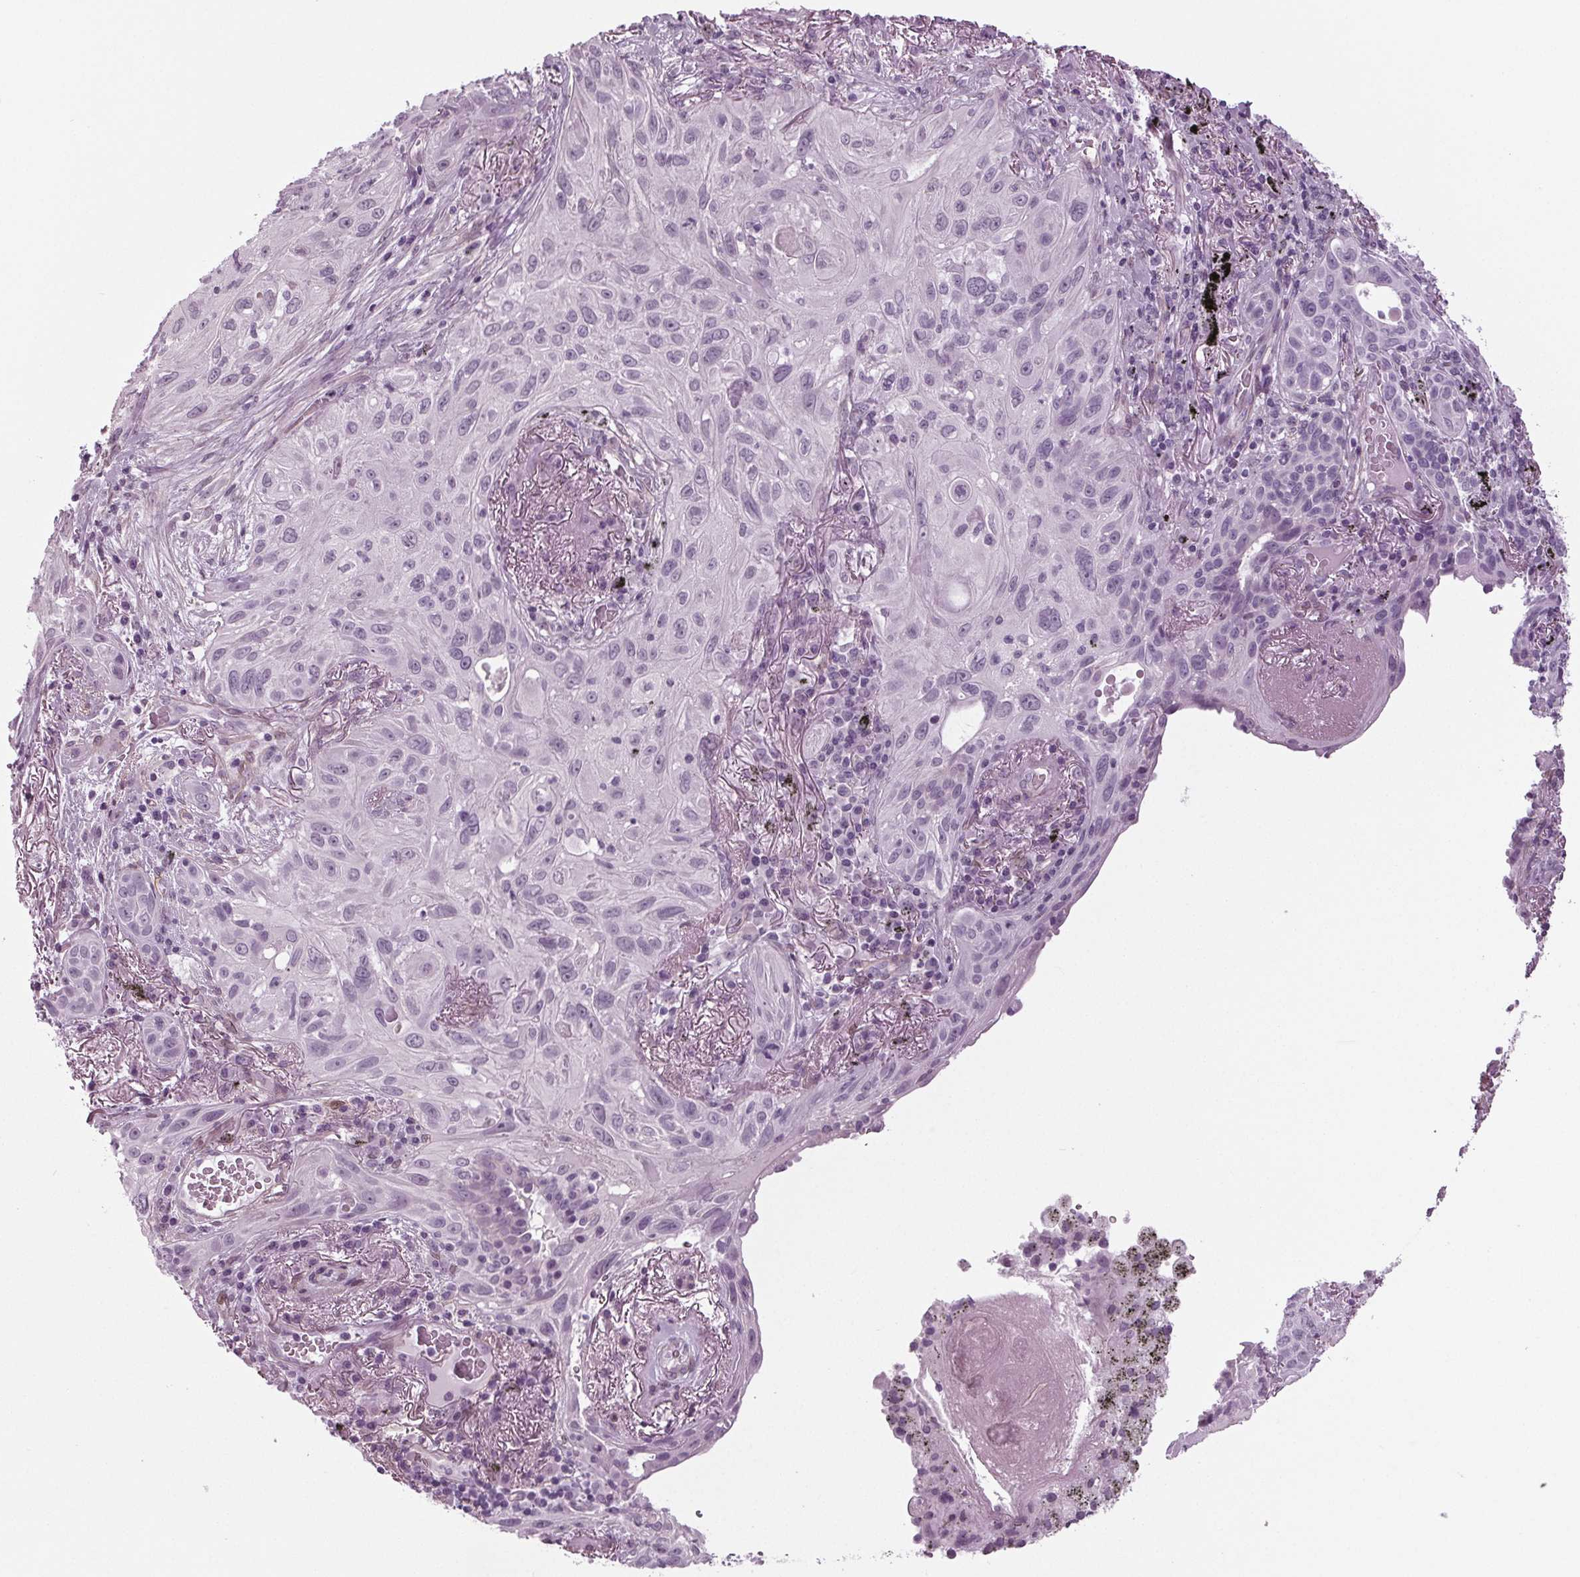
{"staining": {"intensity": "negative", "quantity": "none", "location": "none"}, "tissue": "lung cancer", "cell_type": "Tumor cells", "image_type": "cancer", "snomed": [{"axis": "morphology", "description": "Squamous cell carcinoma, NOS"}, {"axis": "topography", "description": "Lung"}], "caption": "Tumor cells show no significant expression in lung cancer. (DAB immunohistochemistry (IHC), high magnification).", "gene": "BHLHE22", "patient": {"sex": "male", "age": 79}}